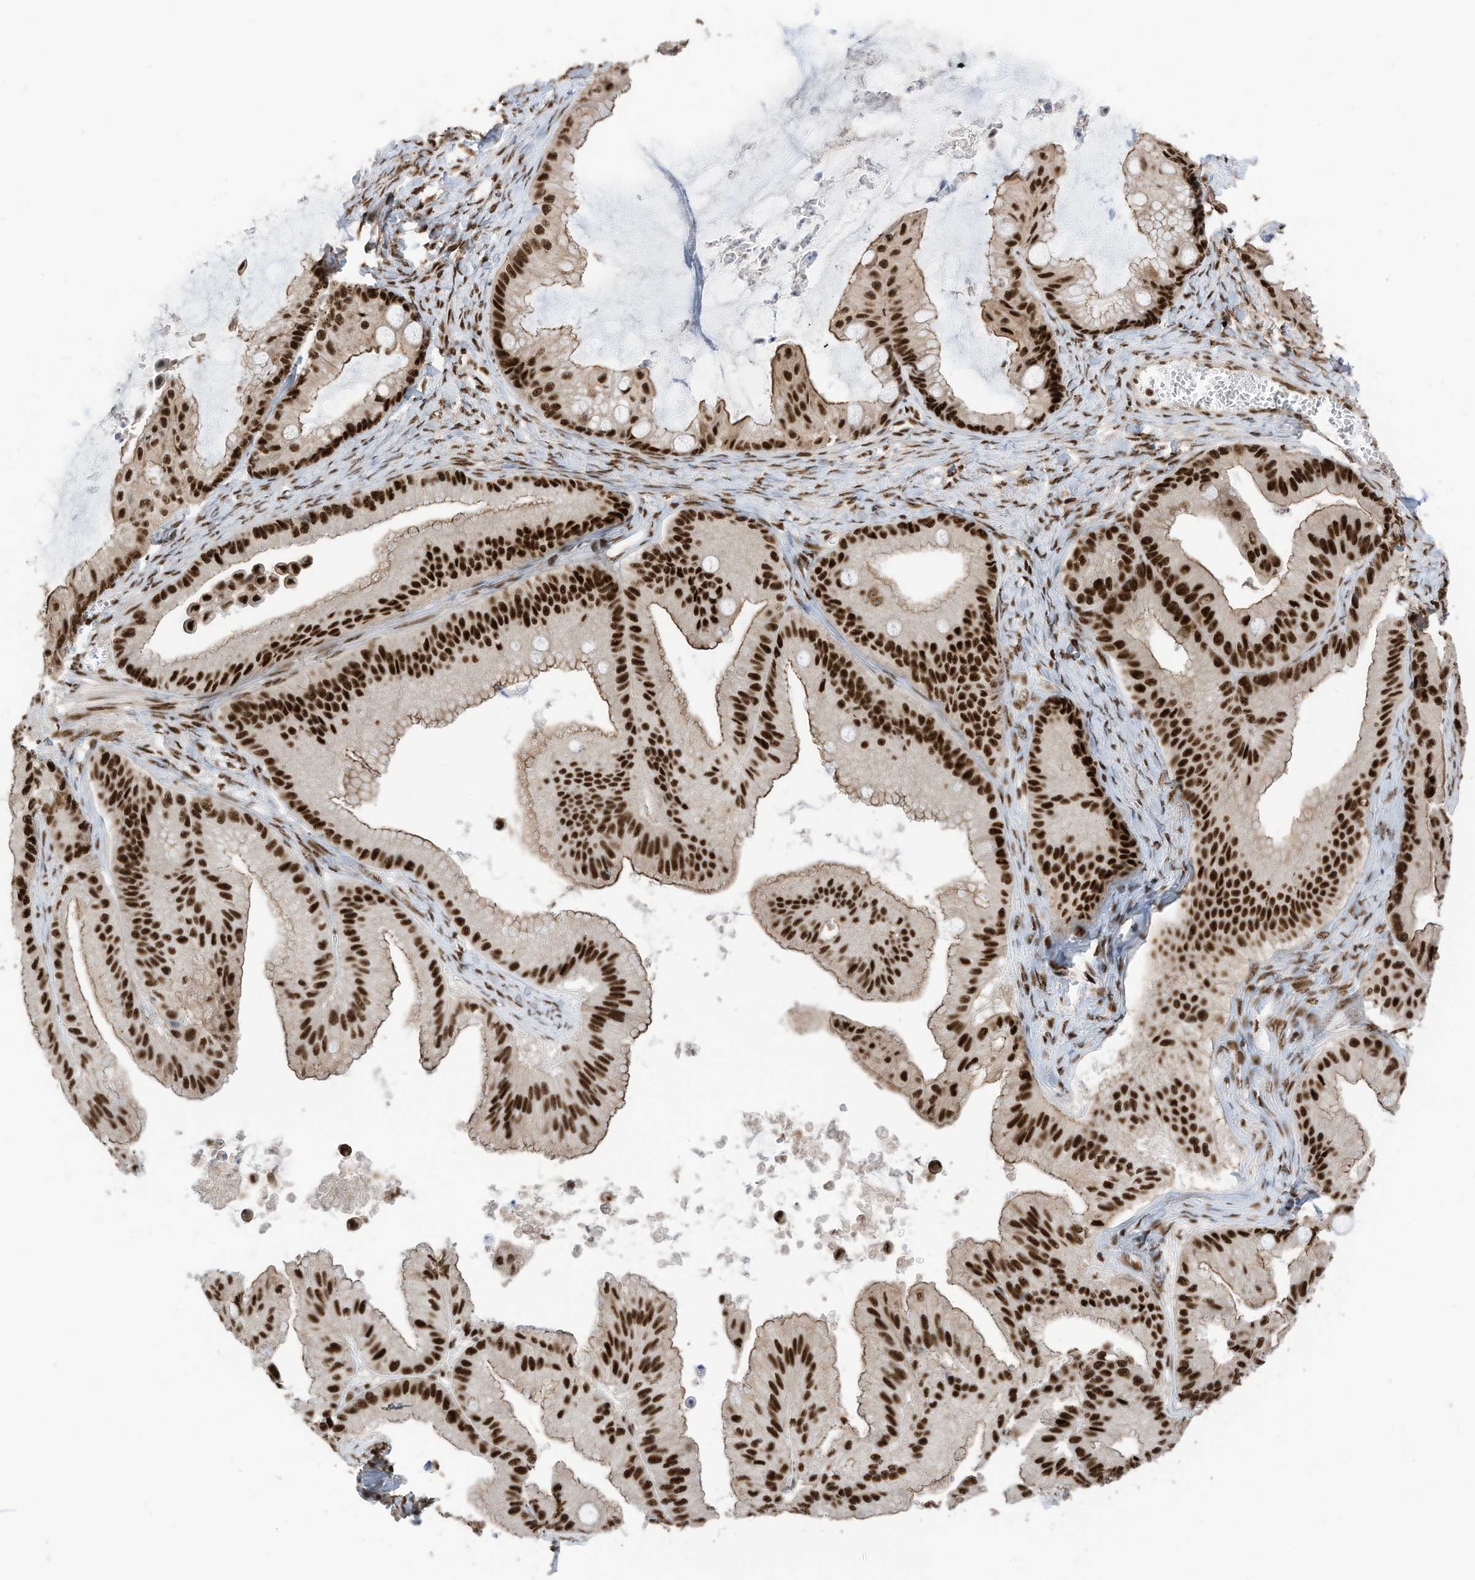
{"staining": {"intensity": "strong", "quantity": ">75%", "location": "nuclear"}, "tissue": "ovarian cancer", "cell_type": "Tumor cells", "image_type": "cancer", "snomed": [{"axis": "morphology", "description": "Cystadenocarcinoma, mucinous, NOS"}, {"axis": "topography", "description": "Ovary"}], "caption": "Immunohistochemistry (IHC) micrograph of human ovarian cancer (mucinous cystadenocarcinoma) stained for a protein (brown), which demonstrates high levels of strong nuclear expression in approximately >75% of tumor cells.", "gene": "SF3A3", "patient": {"sex": "female", "age": 71}}